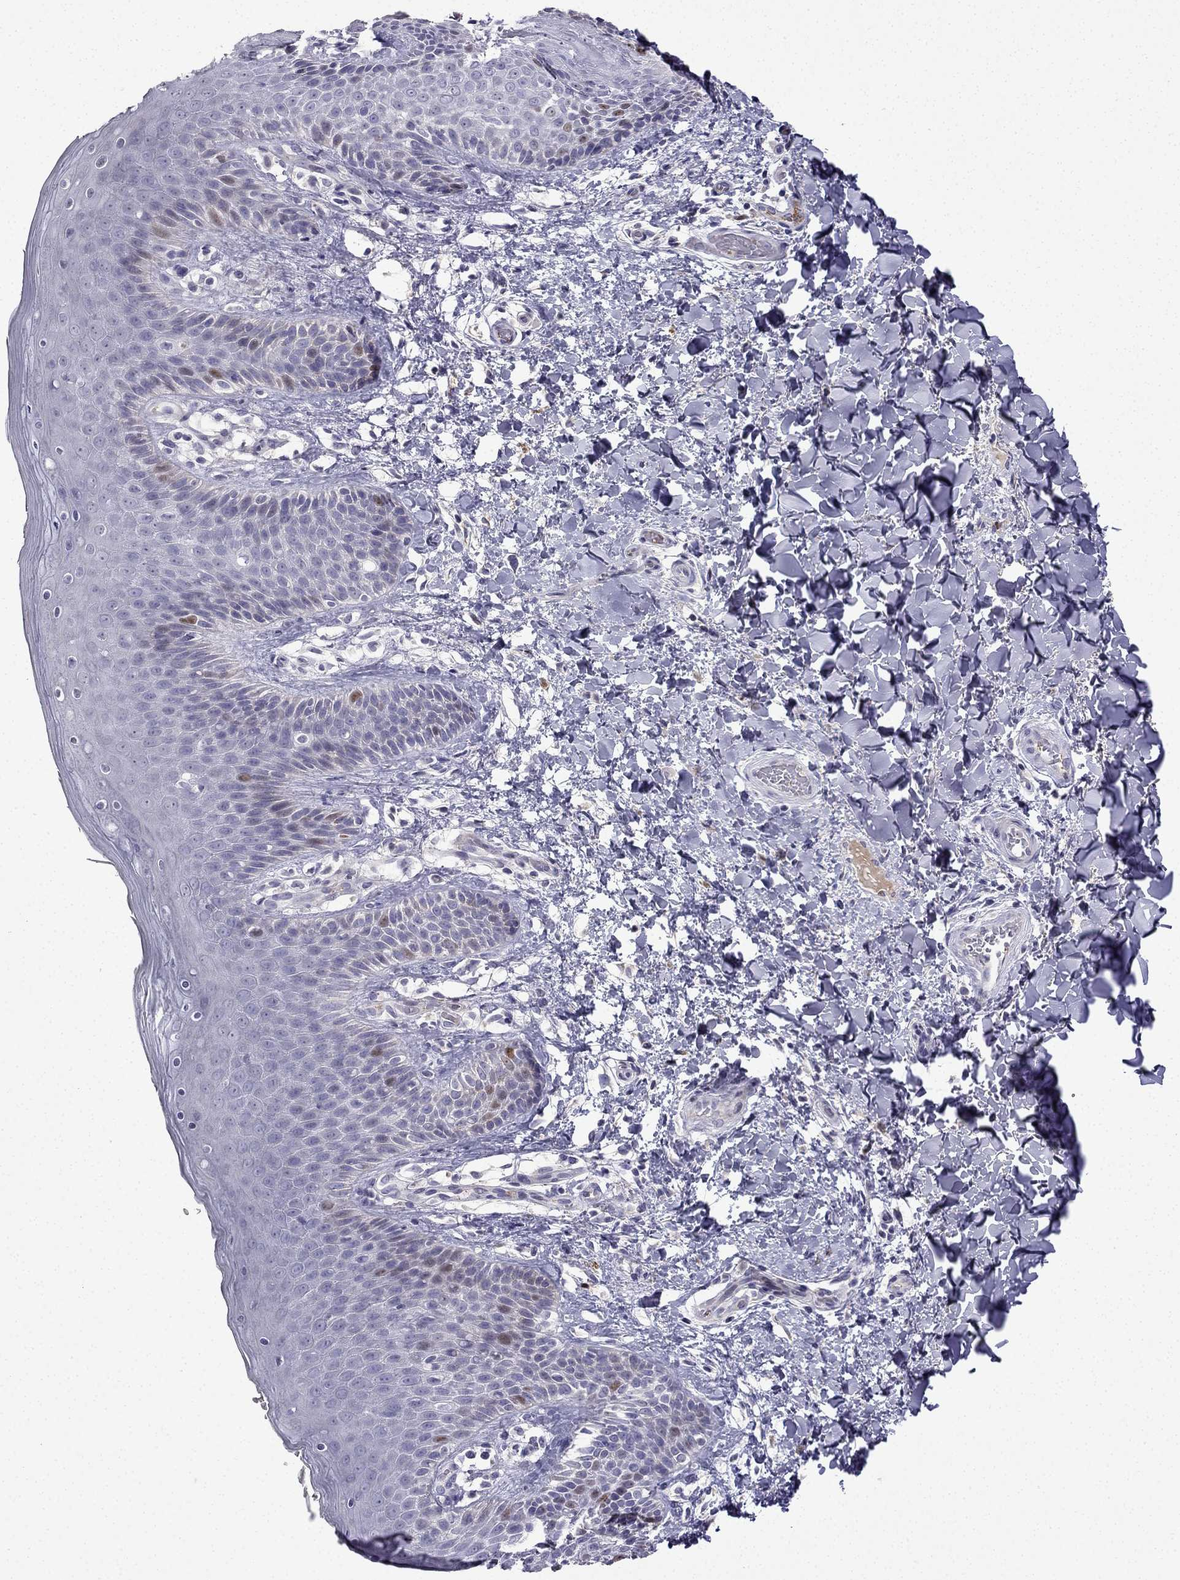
{"staining": {"intensity": "strong", "quantity": "<25%", "location": "nuclear"}, "tissue": "skin", "cell_type": "Epidermal cells", "image_type": "normal", "snomed": [{"axis": "morphology", "description": "Normal tissue, NOS"}, {"axis": "topography", "description": "Anal"}], "caption": "Protein staining demonstrates strong nuclear expression in approximately <25% of epidermal cells in benign skin. (Brightfield microscopy of DAB IHC at high magnification).", "gene": "UHRF1", "patient": {"sex": "male", "age": 36}}